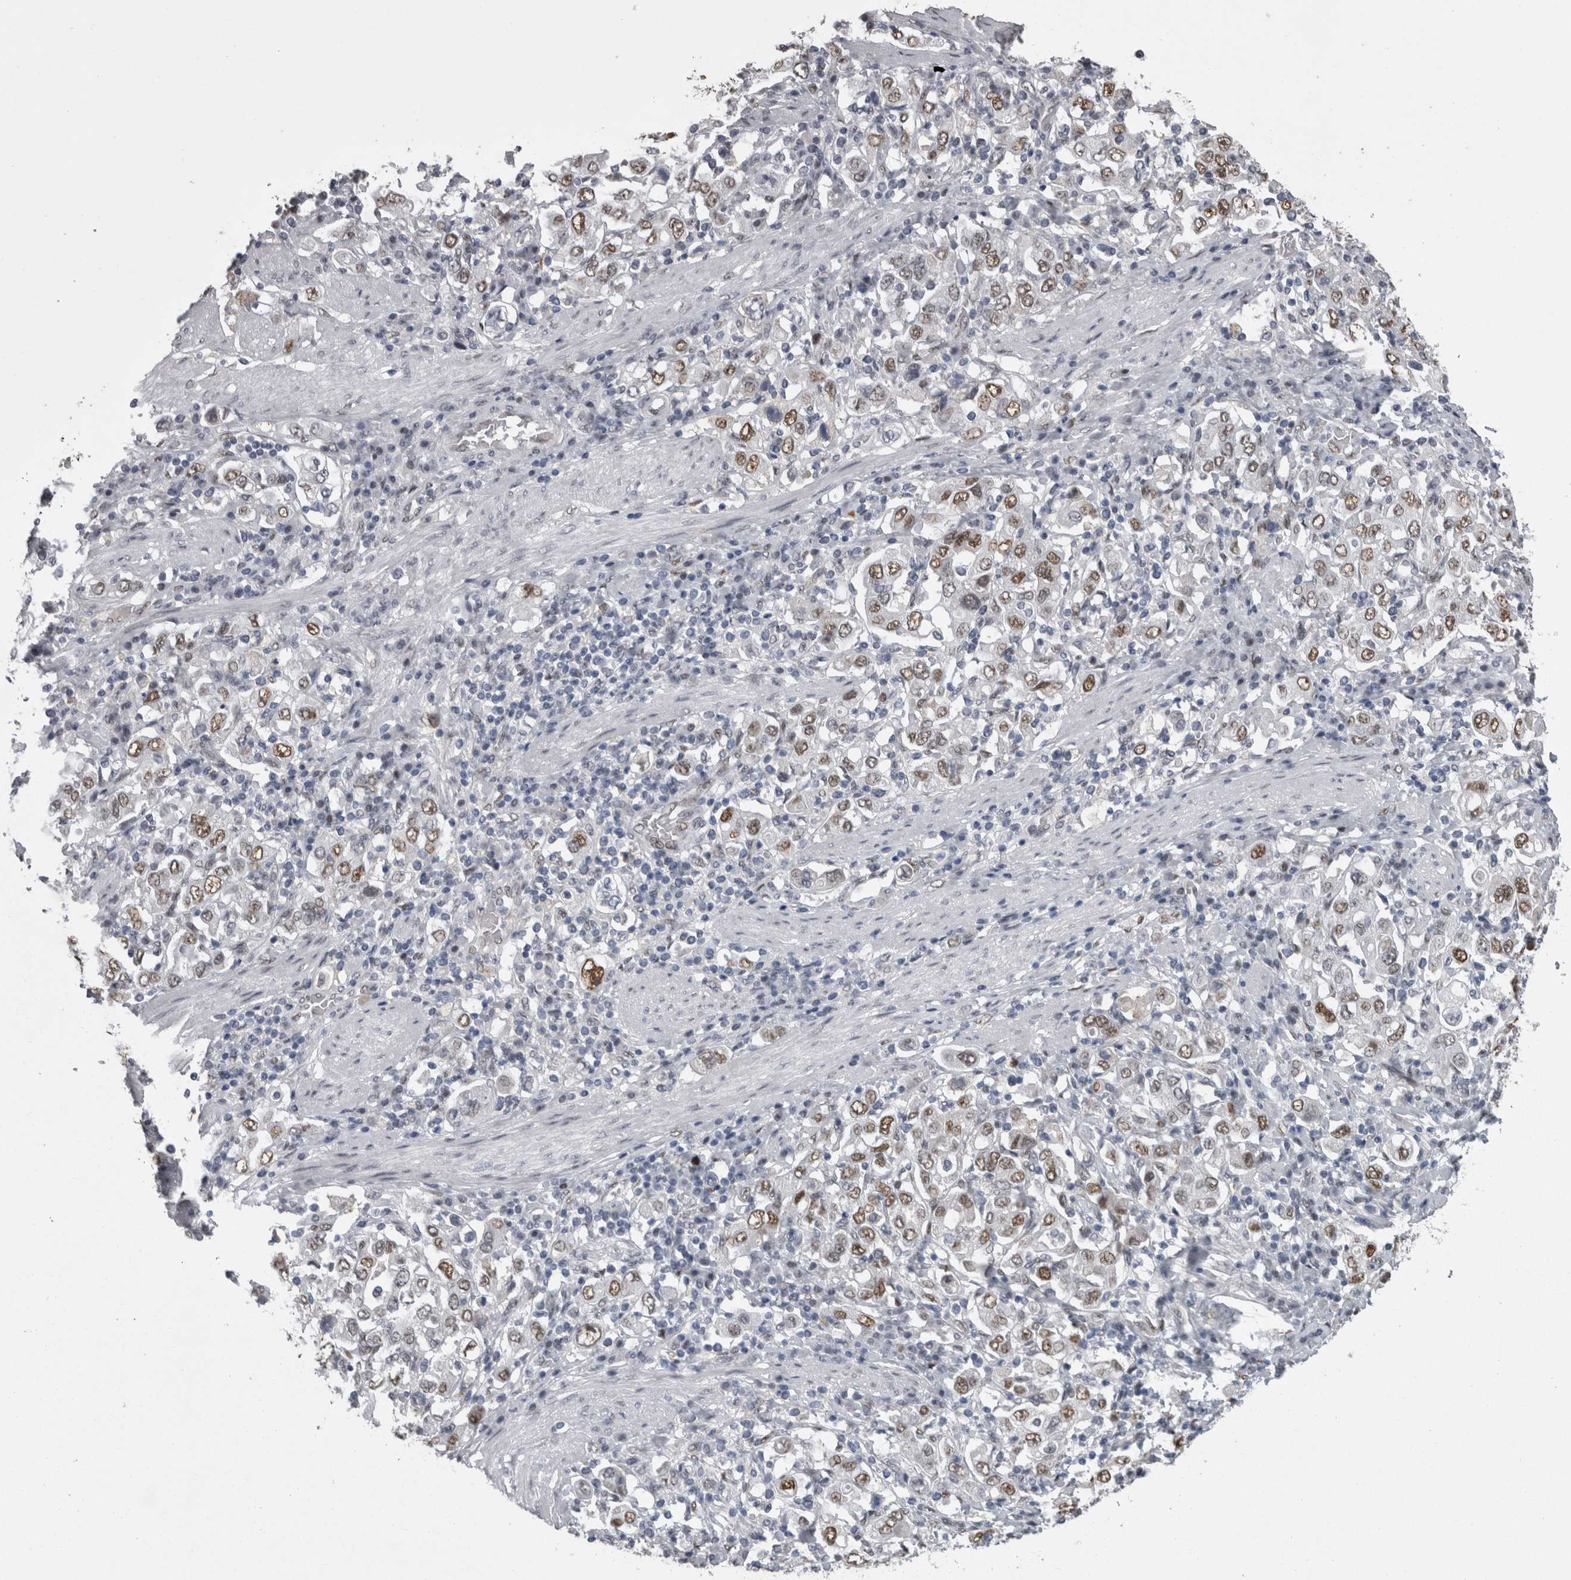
{"staining": {"intensity": "moderate", "quantity": ">75%", "location": "nuclear"}, "tissue": "stomach cancer", "cell_type": "Tumor cells", "image_type": "cancer", "snomed": [{"axis": "morphology", "description": "Adenocarcinoma, NOS"}, {"axis": "topography", "description": "Stomach, upper"}], "caption": "IHC histopathology image of neoplastic tissue: stomach cancer (adenocarcinoma) stained using IHC reveals medium levels of moderate protein expression localized specifically in the nuclear of tumor cells, appearing as a nuclear brown color.", "gene": "C1orf54", "patient": {"sex": "male", "age": 62}}